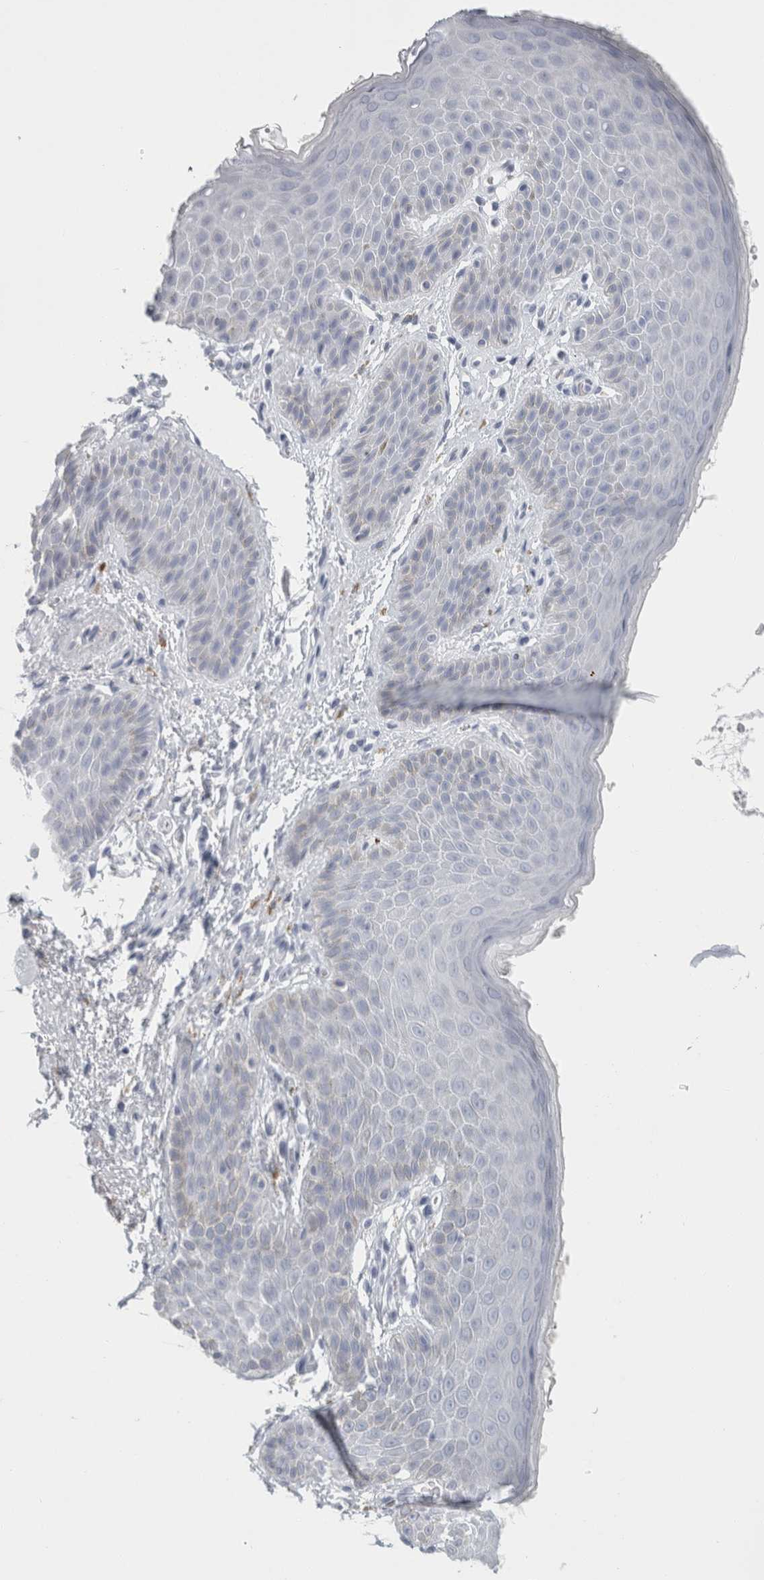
{"staining": {"intensity": "negative", "quantity": "none", "location": "none"}, "tissue": "skin", "cell_type": "Epidermal cells", "image_type": "normal", "snomed": [{"axis": "morphology", "description": "Normal tissue, NOS"}, {"axis": "topography", "description": "Anal"}], "caption": "Skin was stained to show a protein in brown. There is no significant positivity in epidermal cells. (Immunohistochemistry (ihc), brightfield microscopy, high magnification).", "gene": "SLC28A3", "patient": {"sex": "male", "age": 74}}